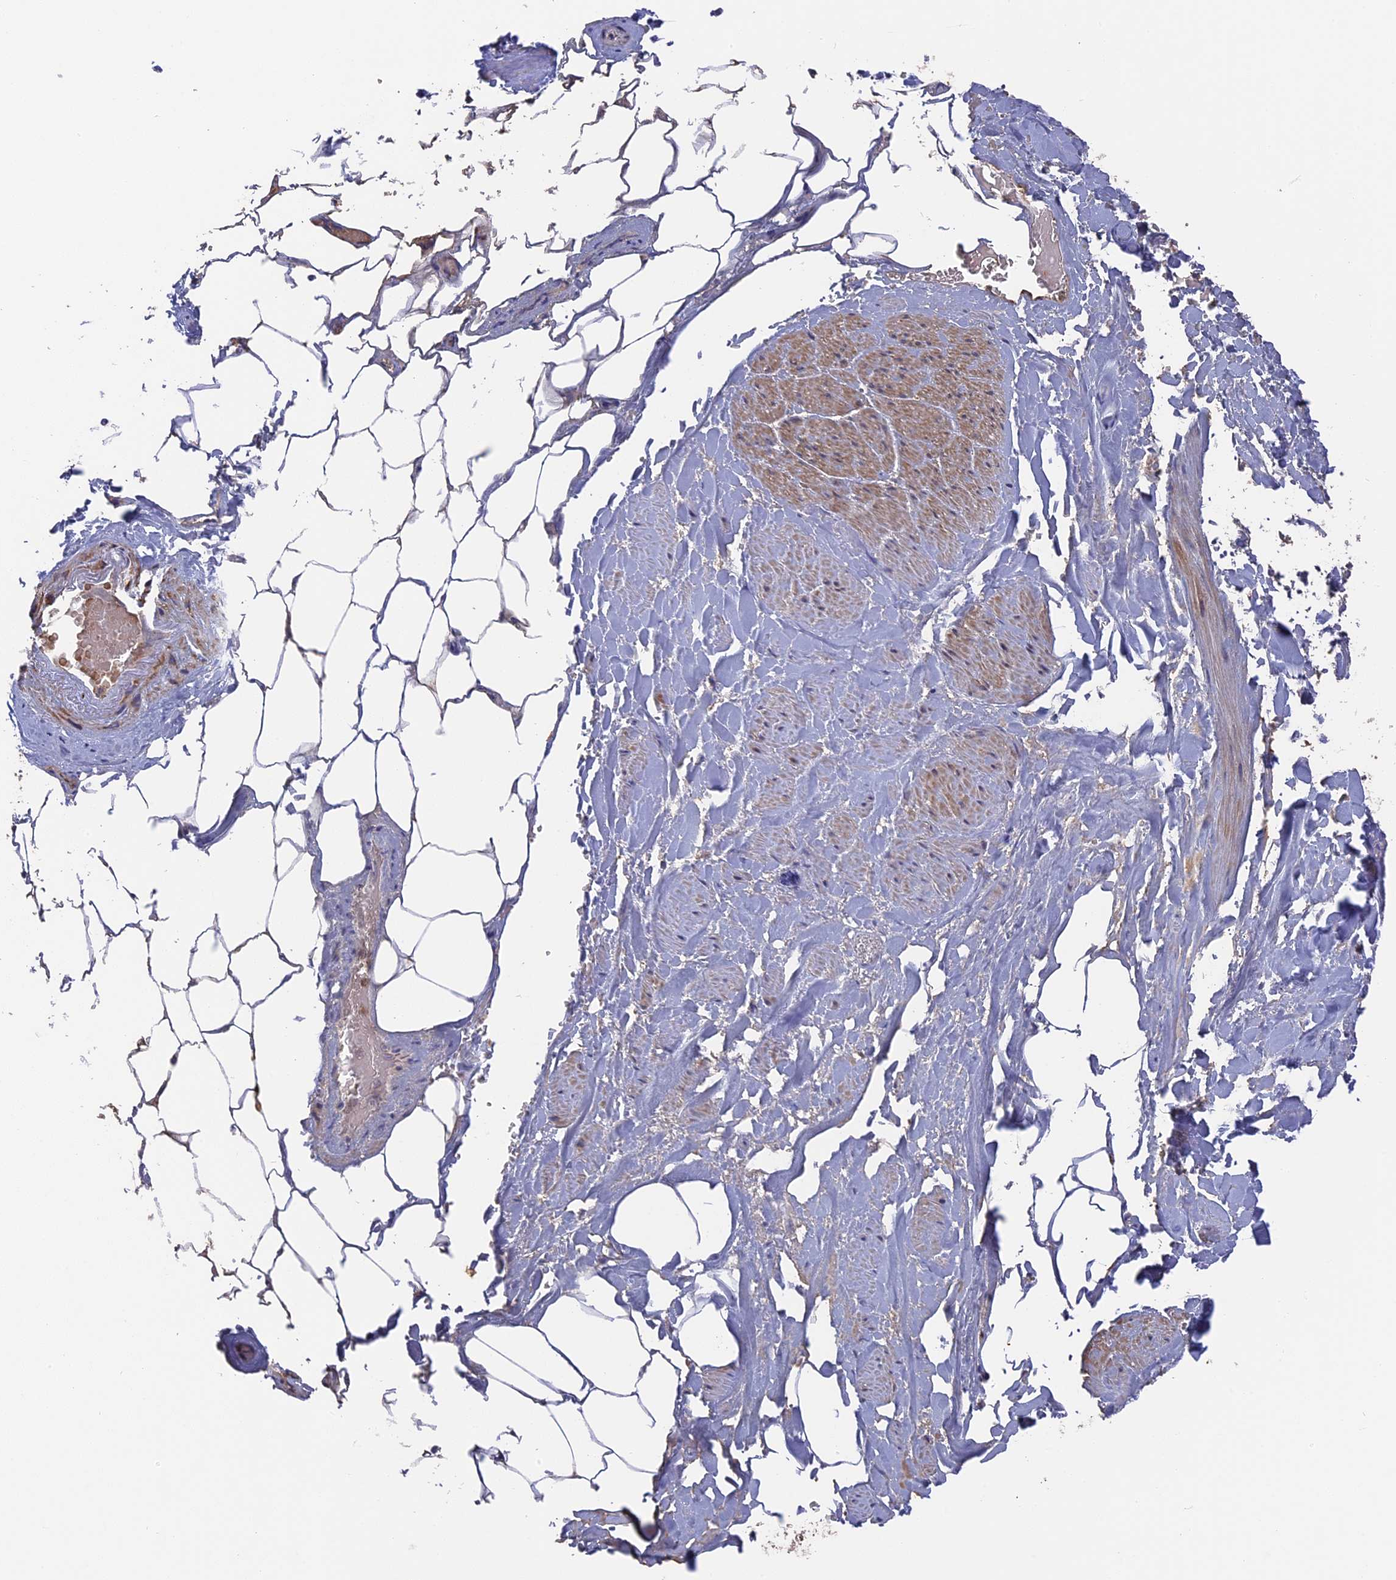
{"staining": {"intensity": "weak", "quantity": ">75%", "location": "cytoplasmic/membranous"}, "tissue": "adipose tissue", "cell_type": "Adipocytes", "image_type": "normal", "snomed": [{"axis": "morphology", "description": "Normal tissue, NOS"}, {"axis": "morphology", "description": "Adenocarcinoma, Low grade"}, {"axis": "topography", "description": "Prostate"}, {"axis": "topography", "description": "Peripheral nerve tissue"}], "caption": "Immunohistochemistry (IHC) photomicrograph of benign adipose tissue: human adipose tissue stained using IHC displays low levels of weak protein expression localized specifically in the cytoplasmic/membranous of adipocytes, appearing as a cytoplasmic/membranous brown color.", "gene": "TELO2", "patient": {"sex": "male", "age": 63}}